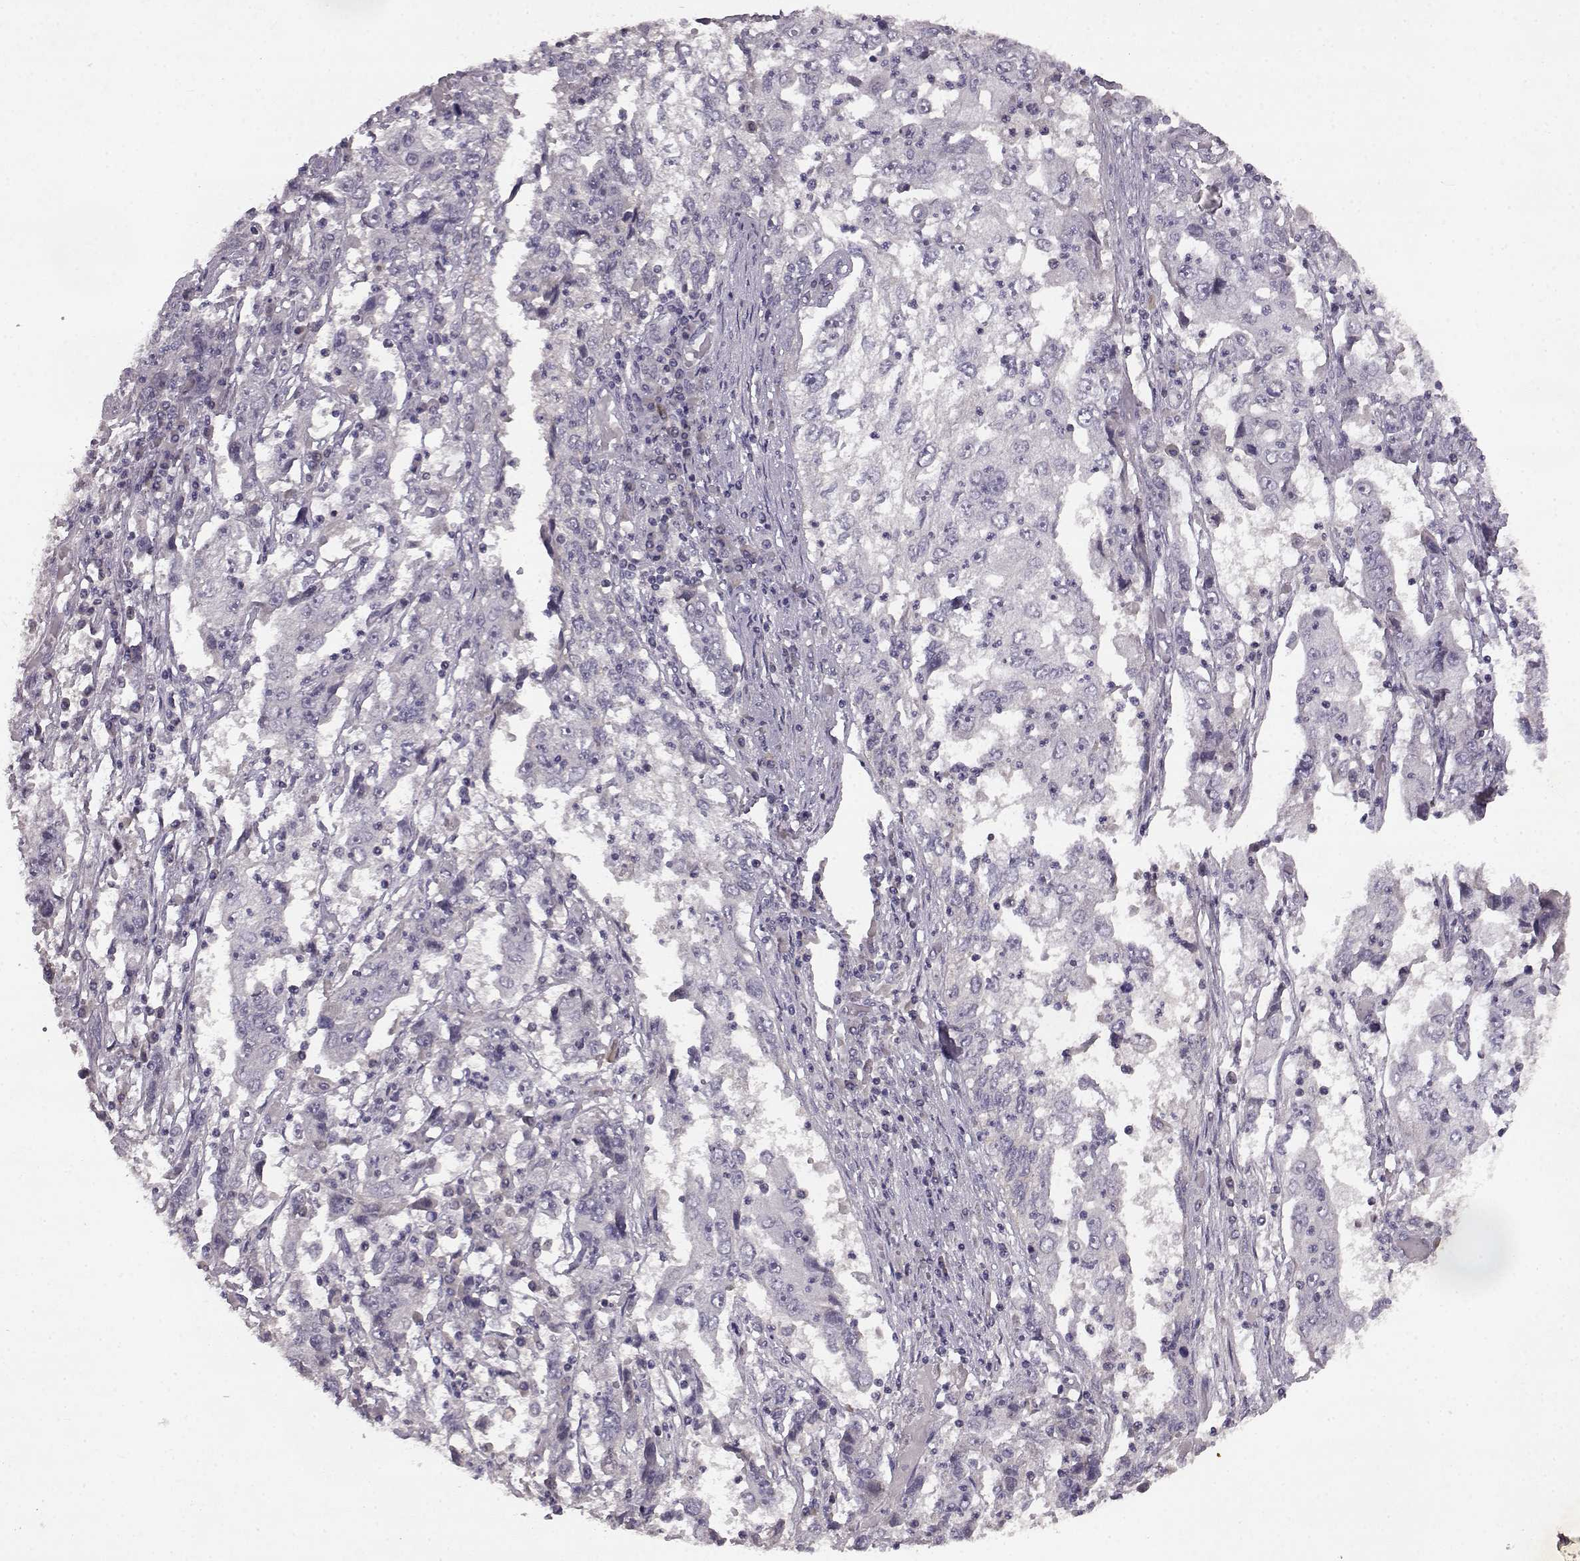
{"staining": {"intensity": "negative", "quantity": "none", "location": "none"}, "tissue": "cervical cancer", "cell_type": "Tumor cells", "image_type": "cancer", "snomed": [{"axis": "morphology", "description": "Squamous cell carcinoma, NOS"}, {"axis": "topography", "description": "Cervix"}], "caption": "Immunohistochemical staining of cervical squamous cell carcinoma demonstrates no significant positivity in tumor cells.", "gene": "SPAG17", "patient": {"sex": "female", "age": 36}}